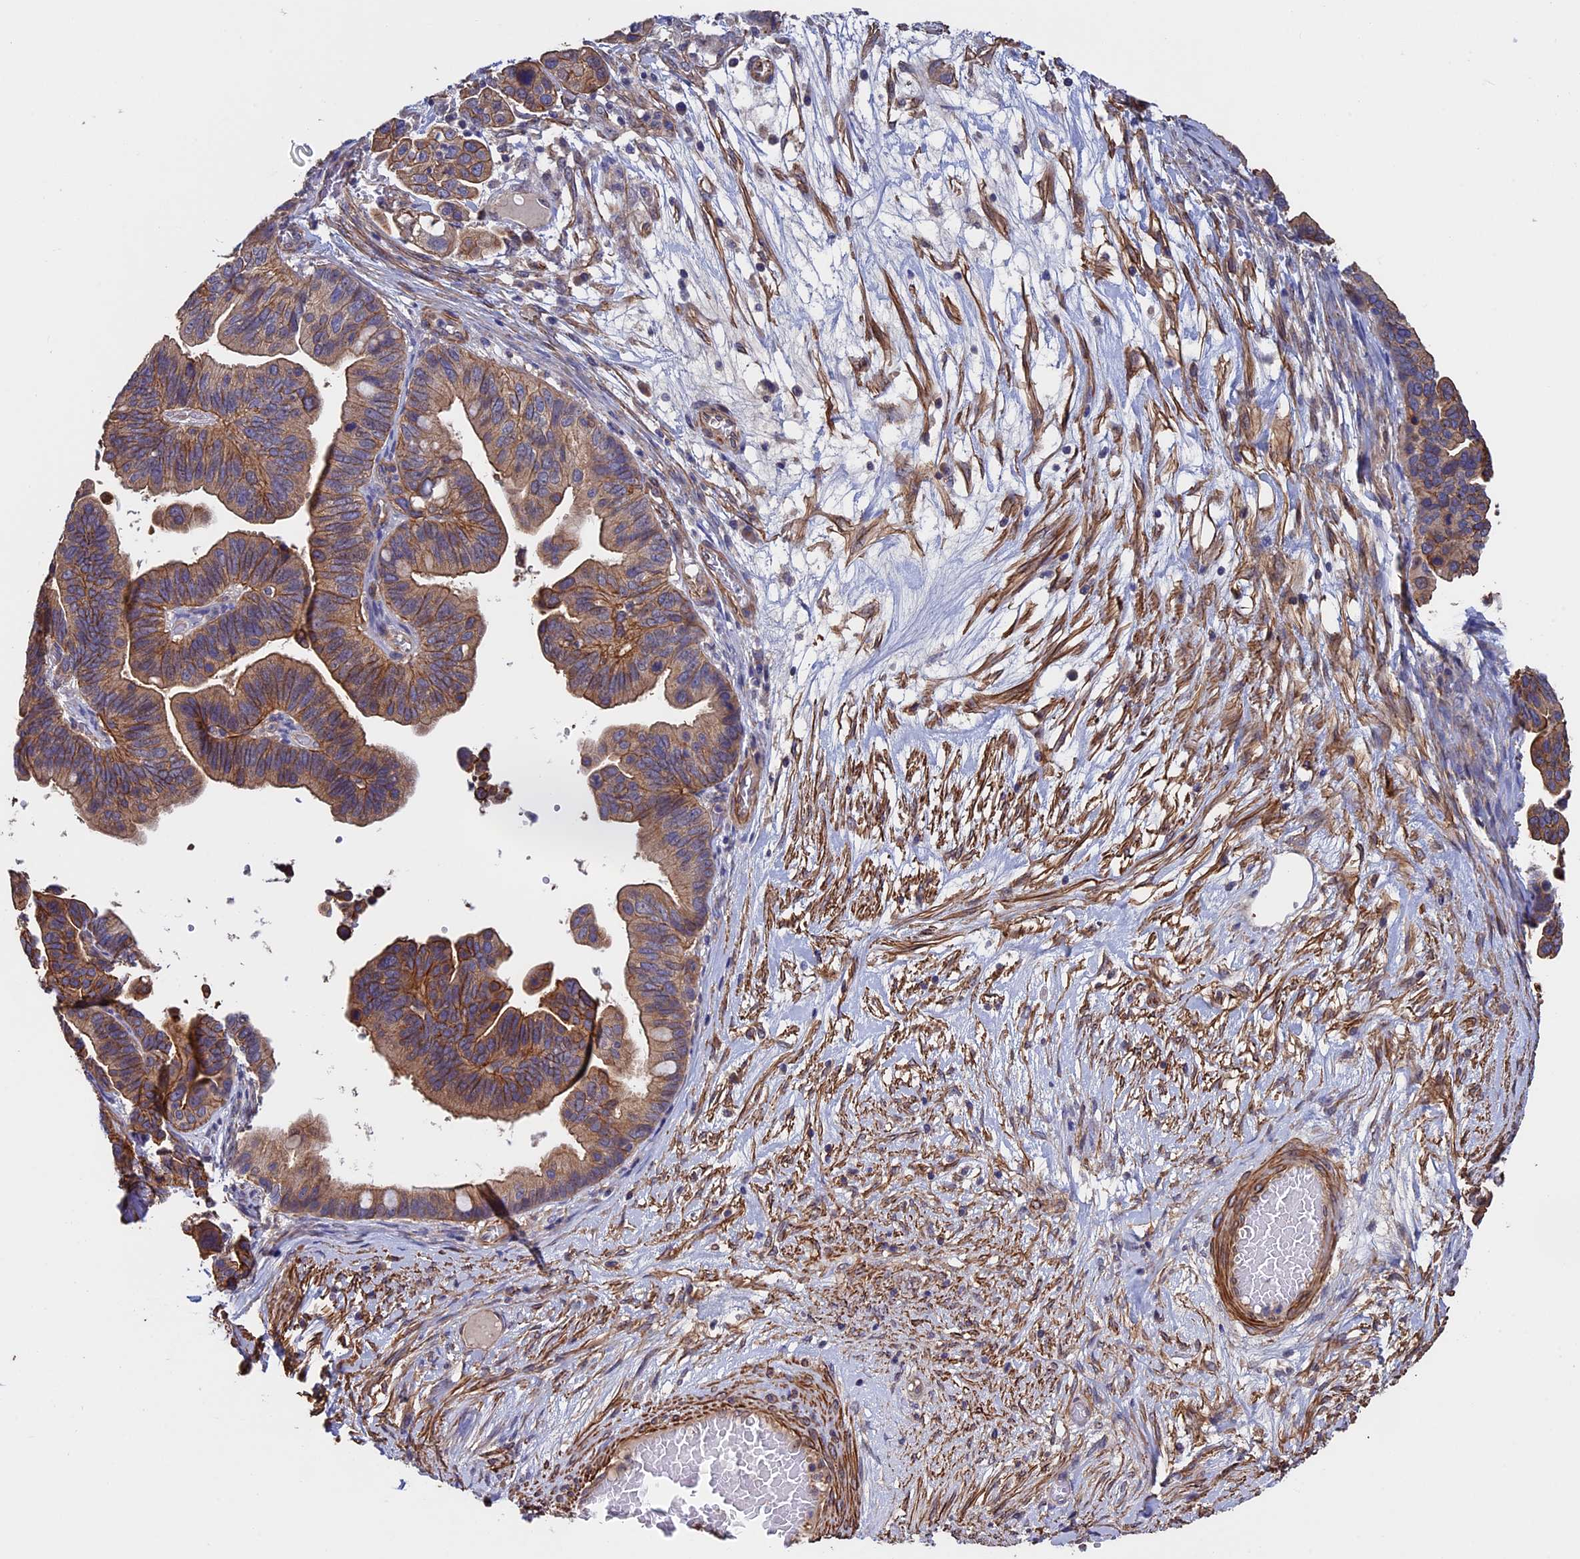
{"staining": {"intensity": "moderate", "quantity": ">75%", "location": "cytoplasmic/membranous"}, "tissue": "ovarian cancer", "cell_type": "Tumor cells", "image_type": "cancer", "snomed": [{"axis": "morphology", "description": "Cystadenocarcinoma, serous, NOS"}, {"axis": "topography", "description": "Ovary"}], "caption": "DAB (3,3'-diaminobenzidine) immunohistochemical staining of serous cystadenocarcinoma (ovarian) demonstrates moderate cytoplasmic/membranous protein positivity in about >75% of tumor cells.", "gene": "SLC9A5", "patient": {"sex": "female", "age": 56}}